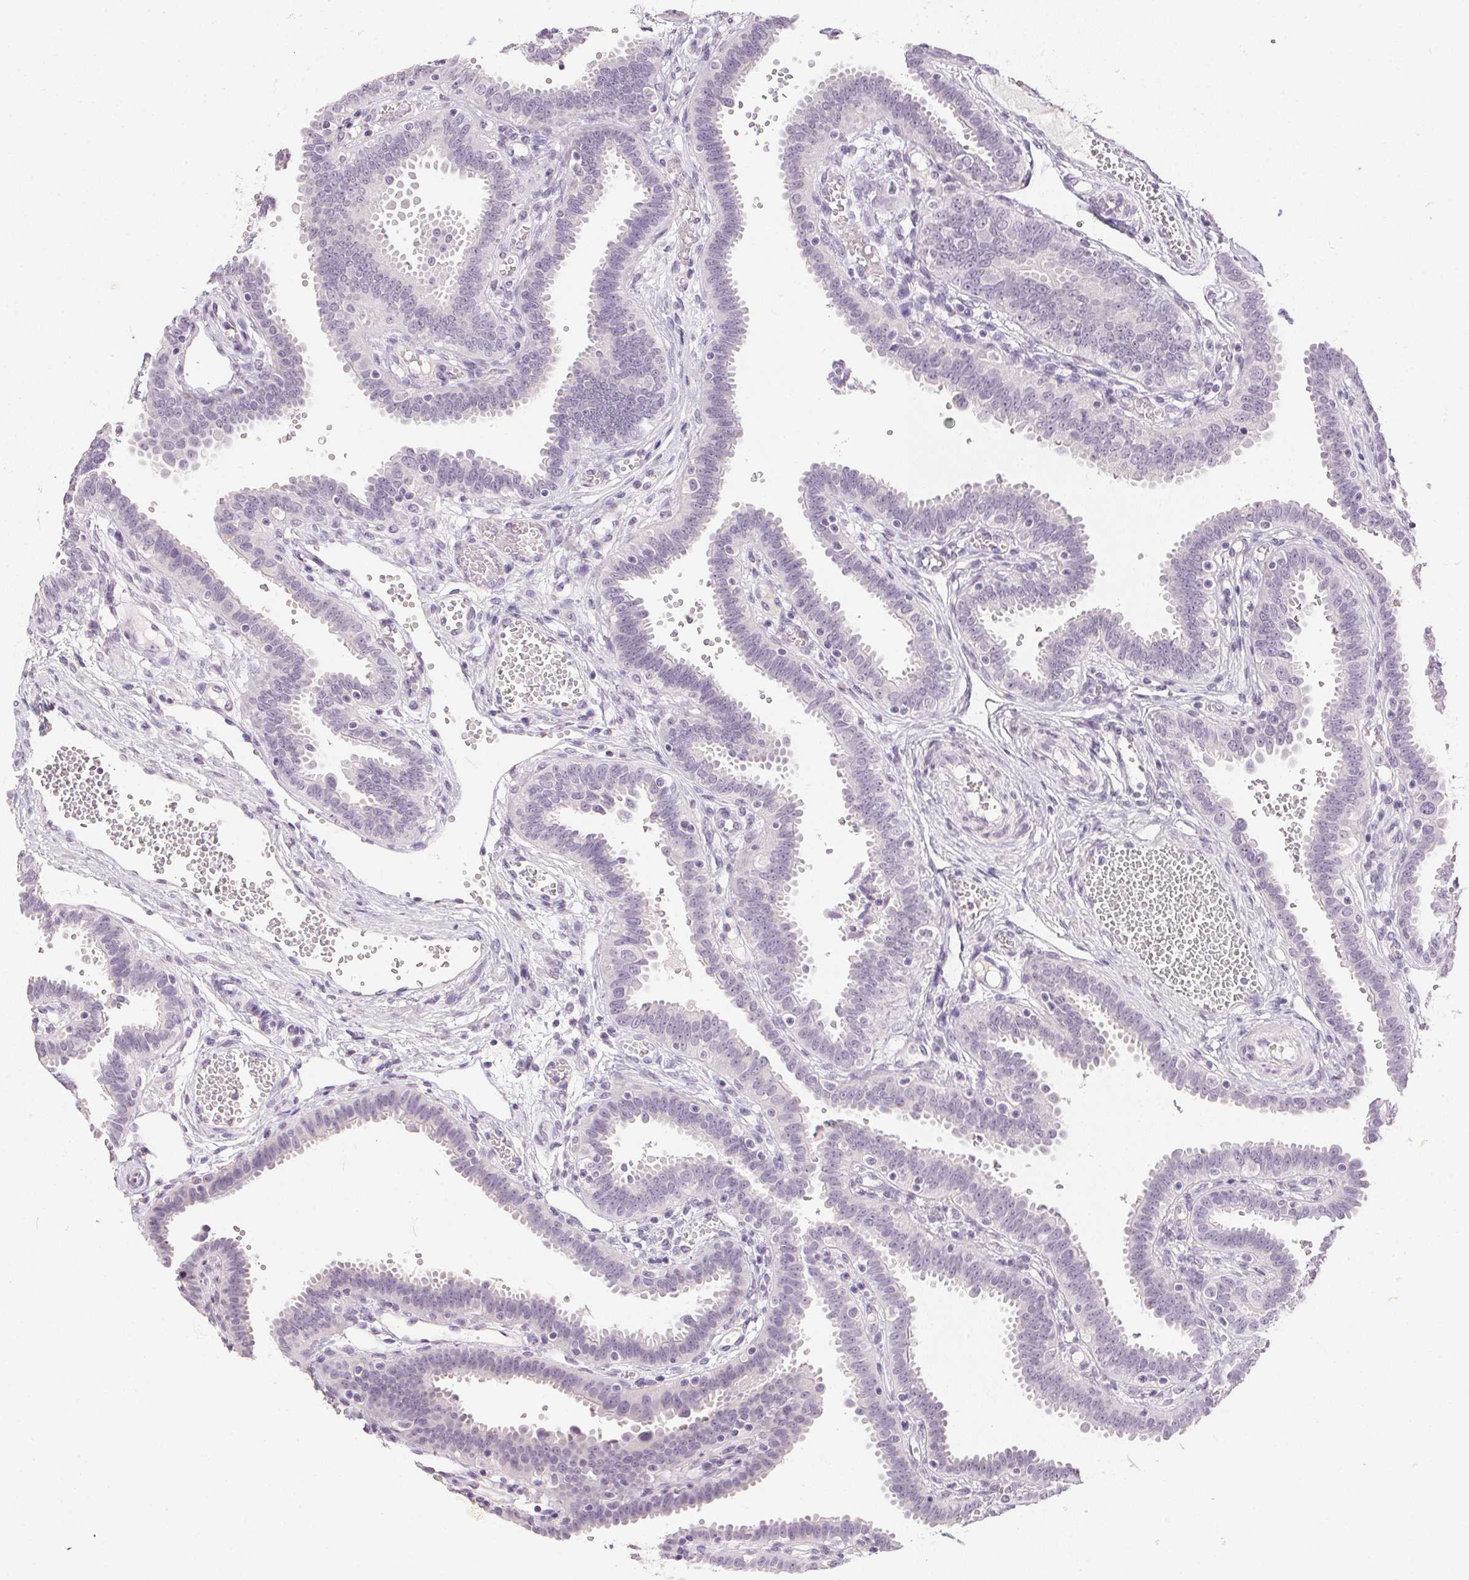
{"staining": {"intensity": "negative", "quantity": "none", "location": "none"}, "tissue": "fallopian tube", "cell_type": "Glandular cells", "image_type": "normal", "snomed": [{"axis": "morphology", "description": "Normal tissue, NOS"}, {"axis": "topography", "description": "Fallopian tube"}], "caption": "The photomicrograph exhibits no staining of glandular cells in normal fallopian tube. The staining was performed using DAB (3,3'-diaminobenzidine) to visualize the protein expression in brown, while the nuclei were stained in blue with hematoxylin (Magnification: 20x).", "gene": "PPY", "patient": {"sex": "female", "age": 37}}